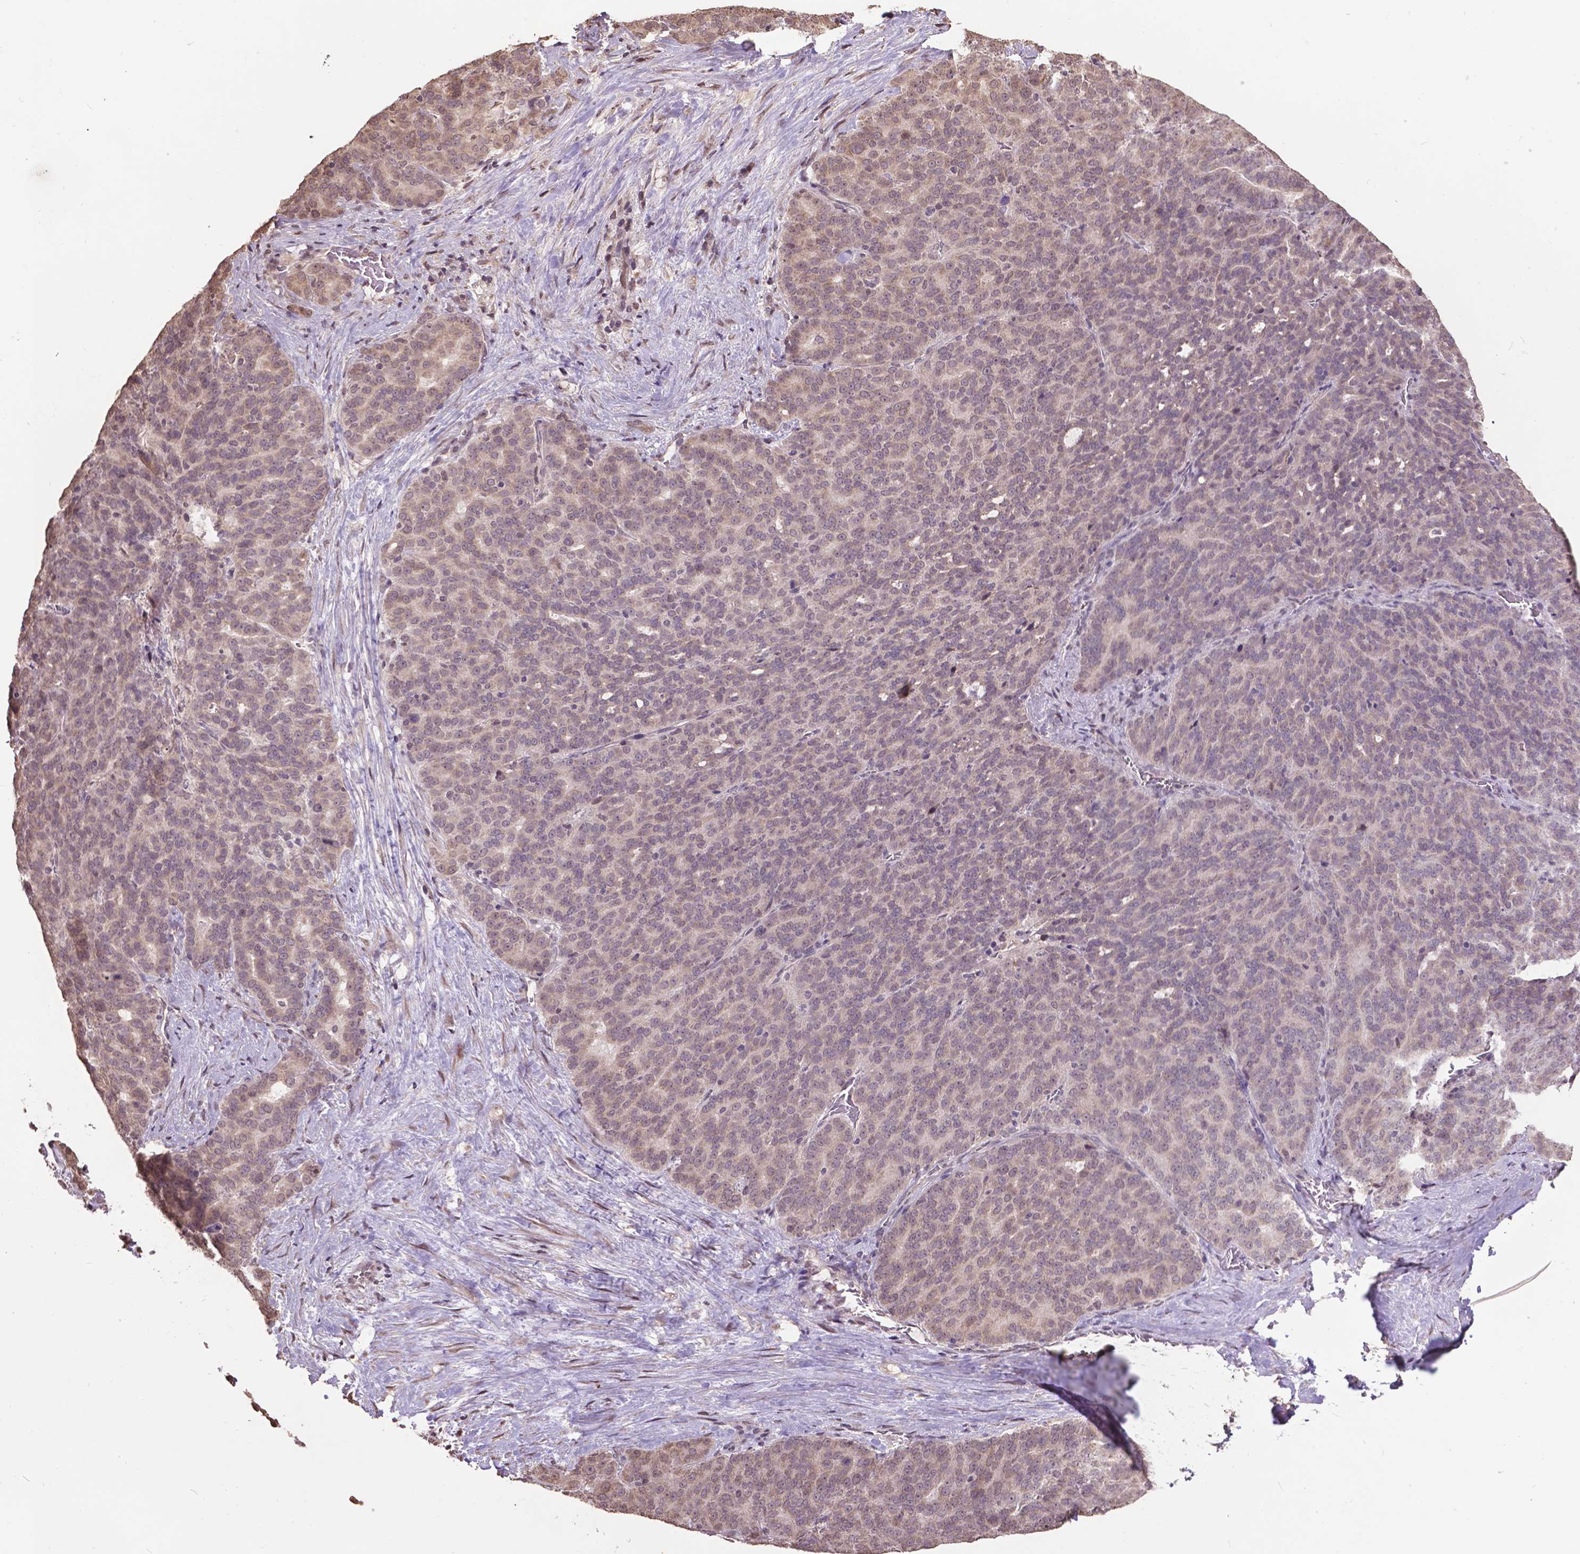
{"staining": {"intensity": "weak", "quantity": "<25%", "location": "cytoplasmic/membranous"}, "tissue": "liver cancer", "cell_type": "Tumor cells", "image_type": "cancer", "snomed": [{"axis": "morphology", "description": "Cholangiocarcinoma"}, {"axis": "topography", "description": "Liver"}], "caption": "IHC photomicrograph of neoplastic tissue: human liver cancer (cholangiocarcinoma) stained with DAB exhibits no significant protein expression in tumor cells.", "gene": "GLRA2", "patient": {"sex": "female", "age": 47}}